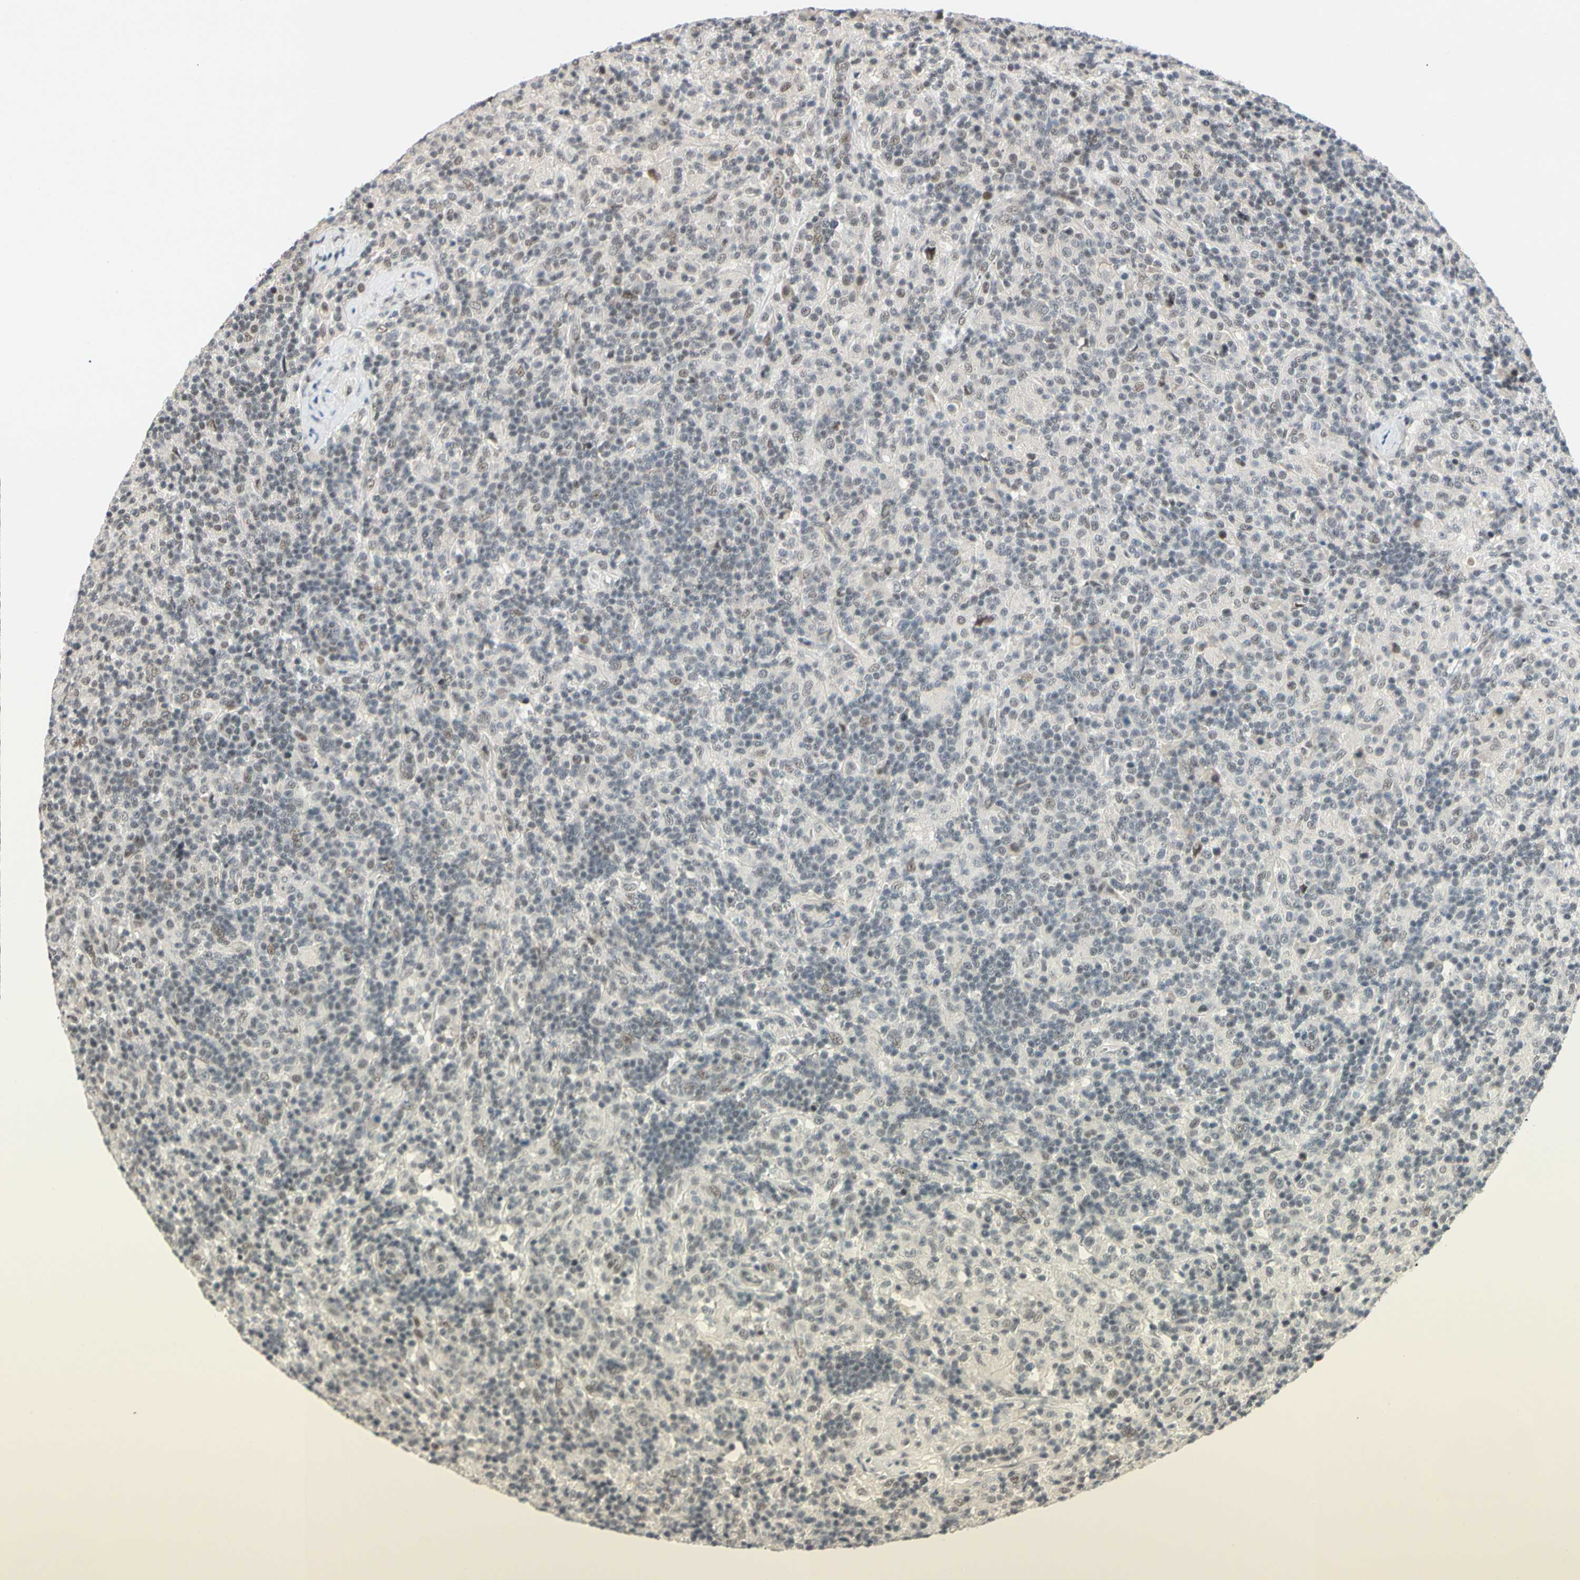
{"staining": {"intensity": "weak", "quantity": "<25%", "location": "nuclear"}, "tissue": "lymphoma", "cell_type": "Tumor cells", "image_type": "cancer", "snomed": [{"axis": "morphology", "description": "Hodgkin's disease, NOS"}, {"axis": "topography", "description": "Lymph node"}], "caption": "Image shows no significant protein staining in tumor cells of Hodgkin's disease. (Brightfield microscopy of DAB immunohistochemistry (IHC) at high magnification).", "gene": "TAF4", "patient": {"sex": "male", "age": 70}}